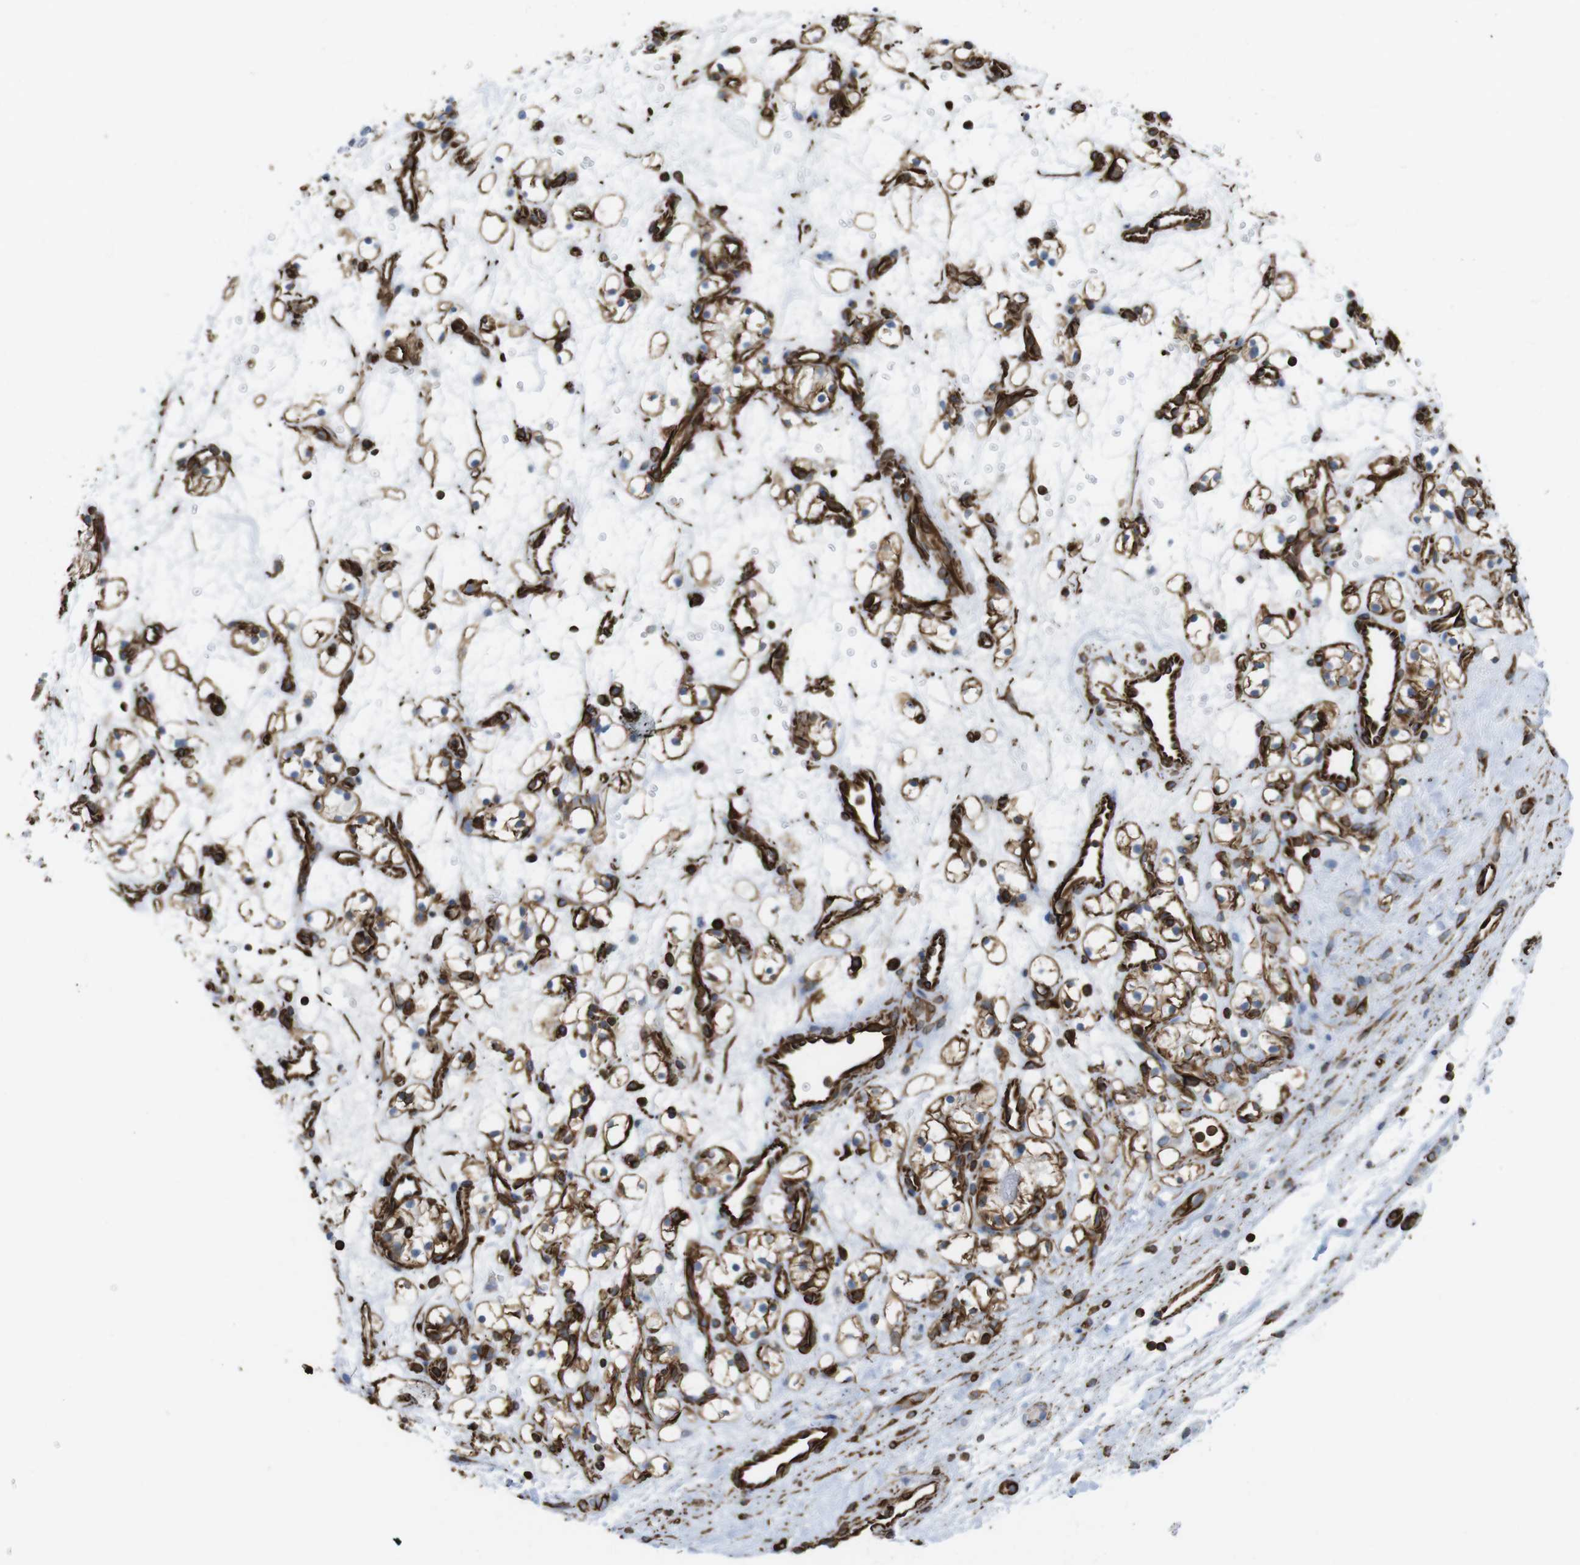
{"staining": {"intensity": "moderate", "quantity": ">75%", "location": "cytoplasmic/membranous"}, "tissue": "renal cancer", "cell_type": "Tumor cells", "image_type": "cancer", "snomed": [{"axis": "morphology", "description": "Adenocarcinoma, NOS"}, {"axis": "topography", "description": "Kidney"}], "caption": "Protein staining of adenocarcinoma (renal) tissue reveals moderate cytoplasmic/membranous expression in approximately >75% of tumor cells.", "gene": "RALGPS1", "patient": {"sex": "female", "age": 60}}